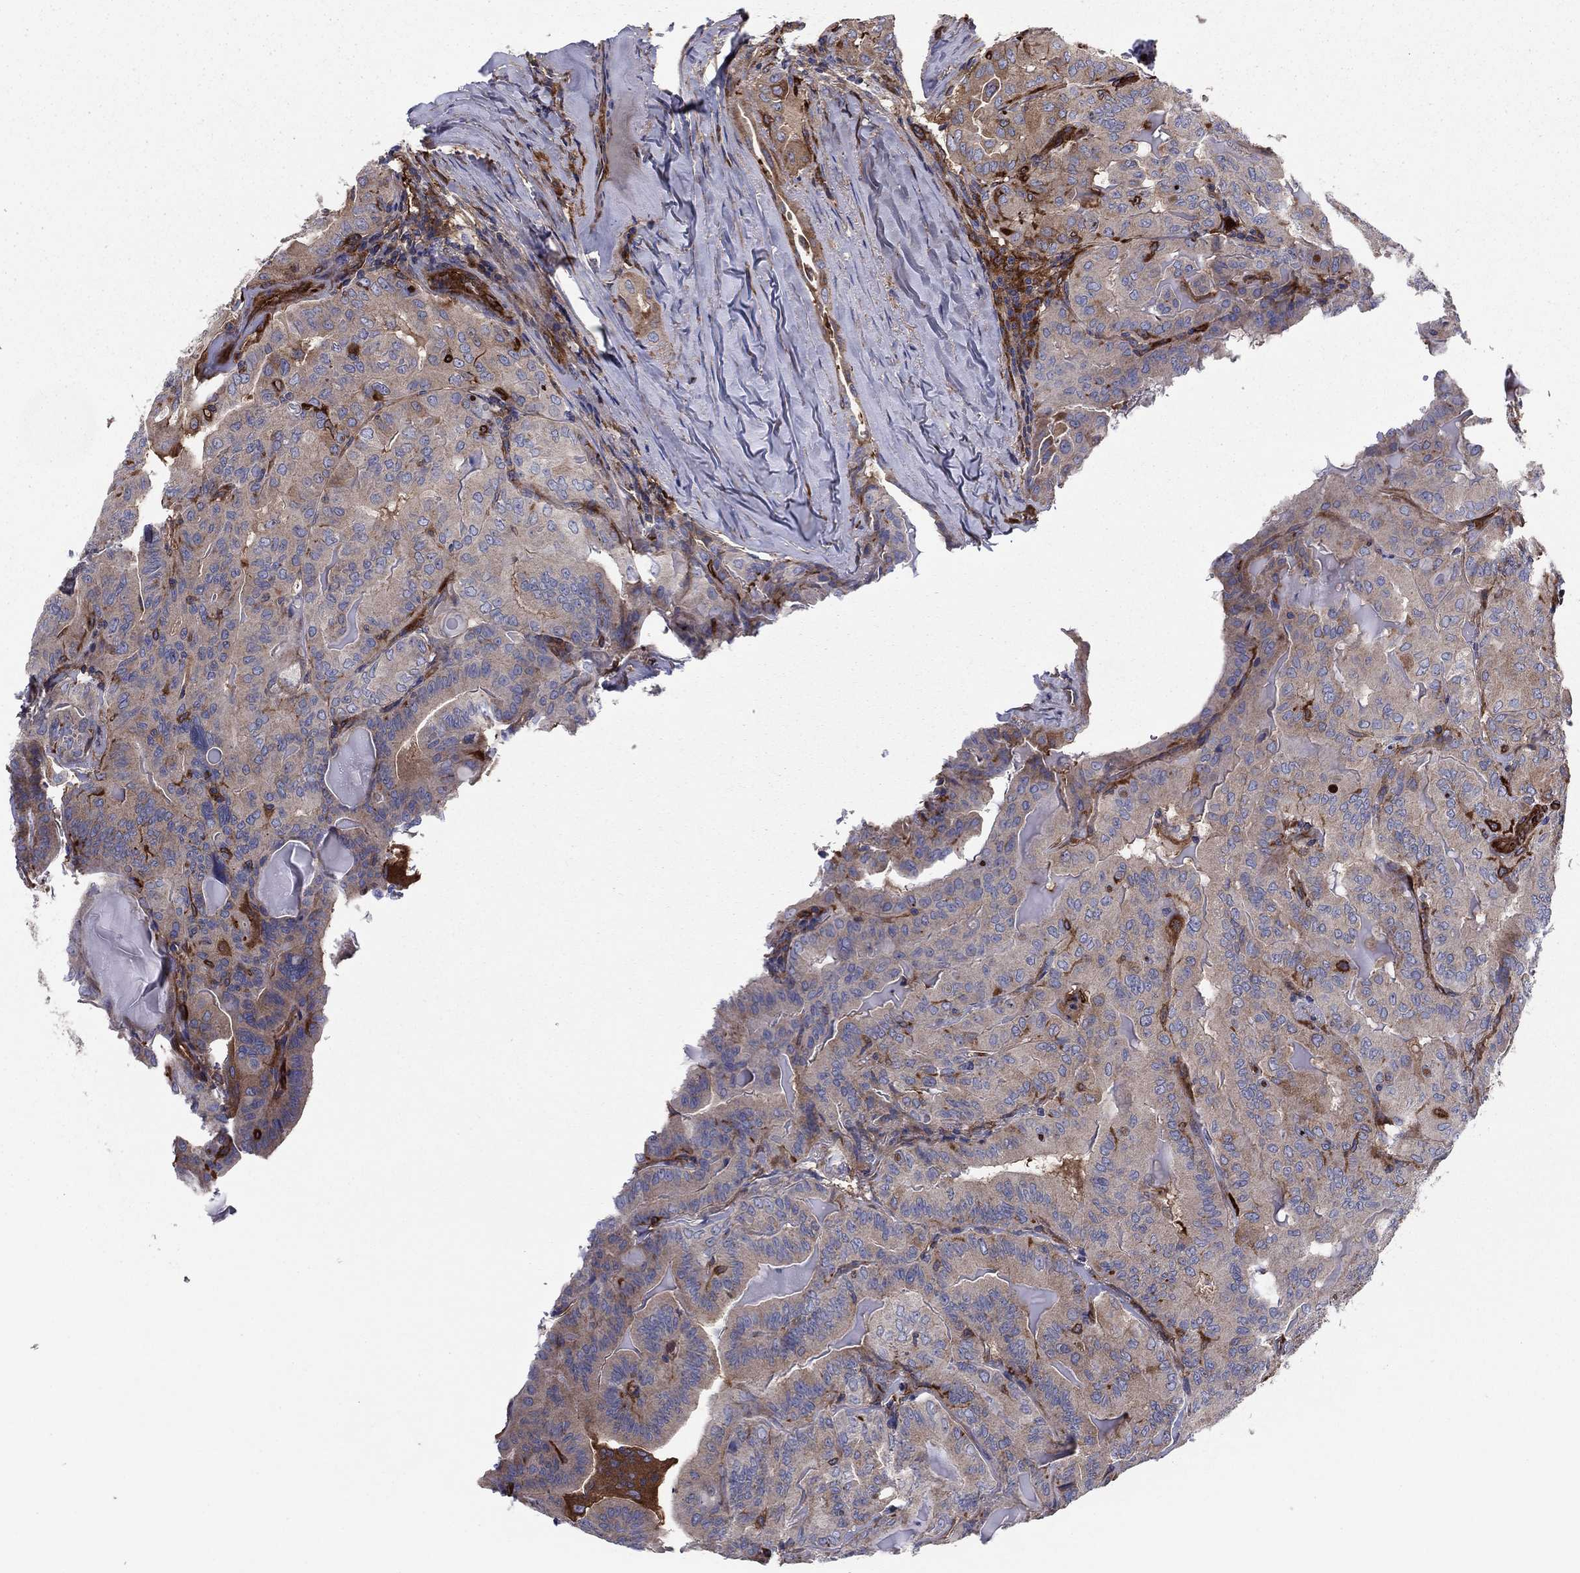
{"staining": {"intensity": "moderate", "quantity": ">75%", "location": "cytoplasmic/membranous"}, "tissue": "thyroid cancer", "cell_type": "Tumor cells", "image_type": "cancer", "snomed": [{"axis": "morphology", "description": "Papillary adenocarcinoma, NOS"}, {"axis": "topography", "description": "Thyroid gland"}], "caption": "A medium amount of moderate cytoplasmic/membranous positivity is appreciated in about >75% of tumor cells in thyroid cancer (papillary adenocarcinoma) tissue.", "gene": "EHBP1L1", "patient": {"sex": "female", "age": 68}}